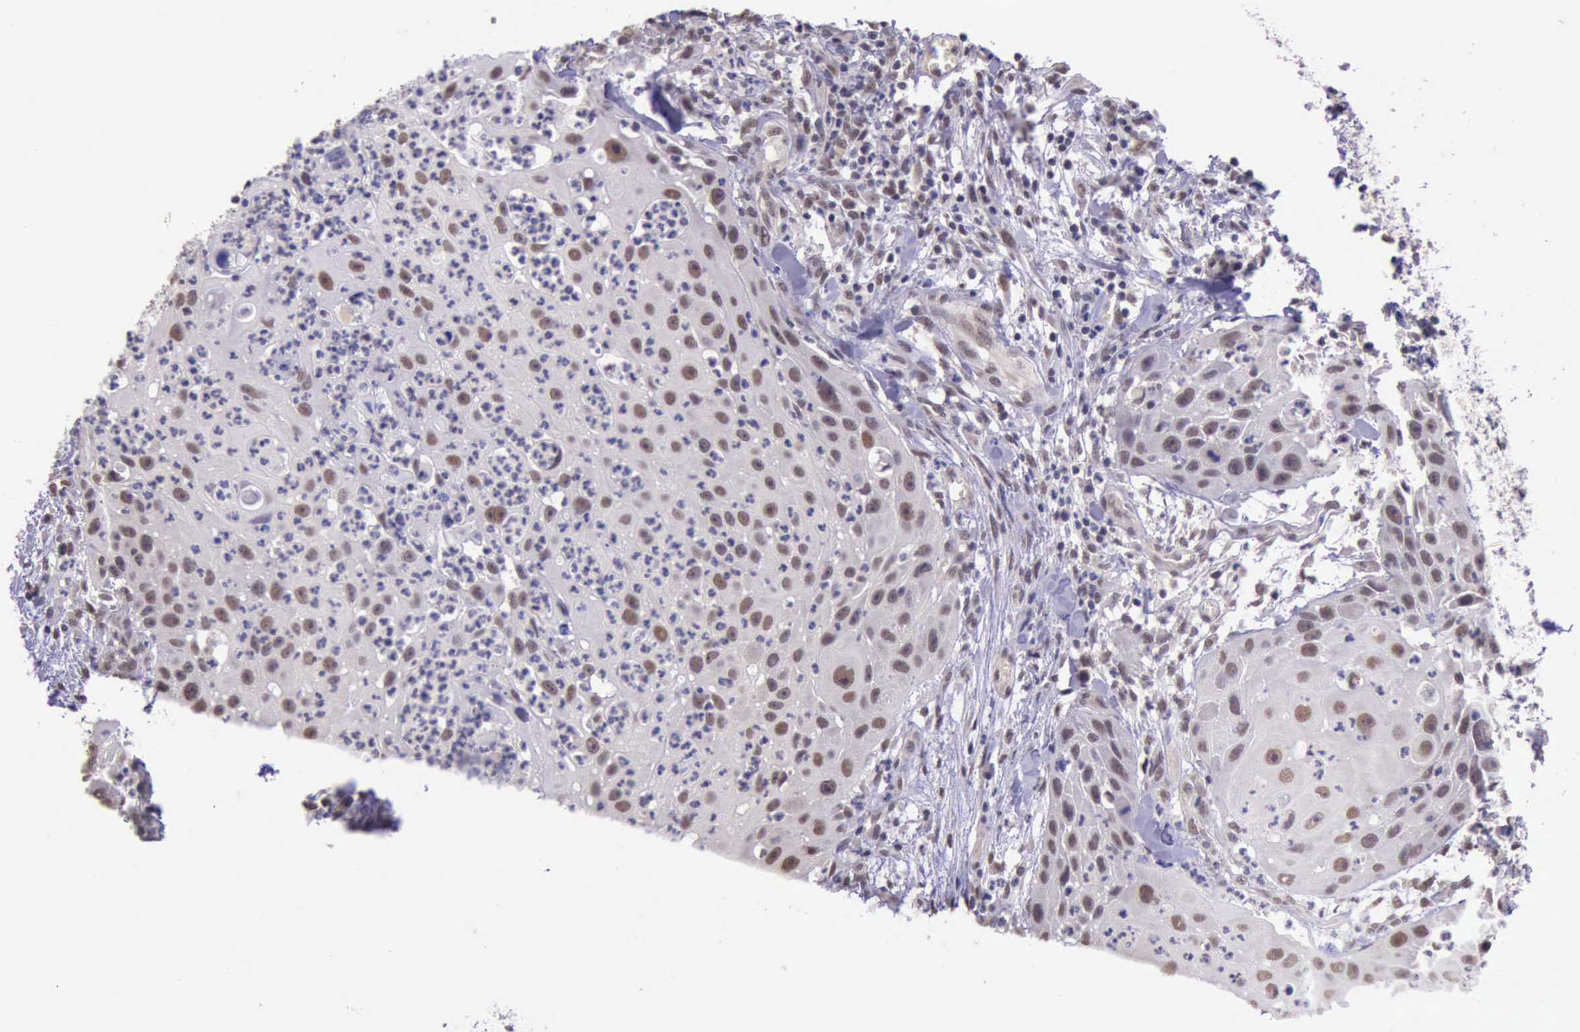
{"staining": {"intensity": "moderate", "quantity": ">75%", "location": "nuclear"}, "tissue": "head and neck cancer", "cell_type": "Tumor cells", "image_type": "cancer", "snomed": [{"axis": "morphology", "description": "Squamous cell carcinoma, NOS"}, {"axis": "topography", "description": "Head-Neck"}], "caption": "A brown stain shows moderate nuclear staining of a protein in head and neck cancer (squamous cell carcinoma) tumor cells.", "gene": "PRPF39", "patient": {"sex": "male", "age": 64}}